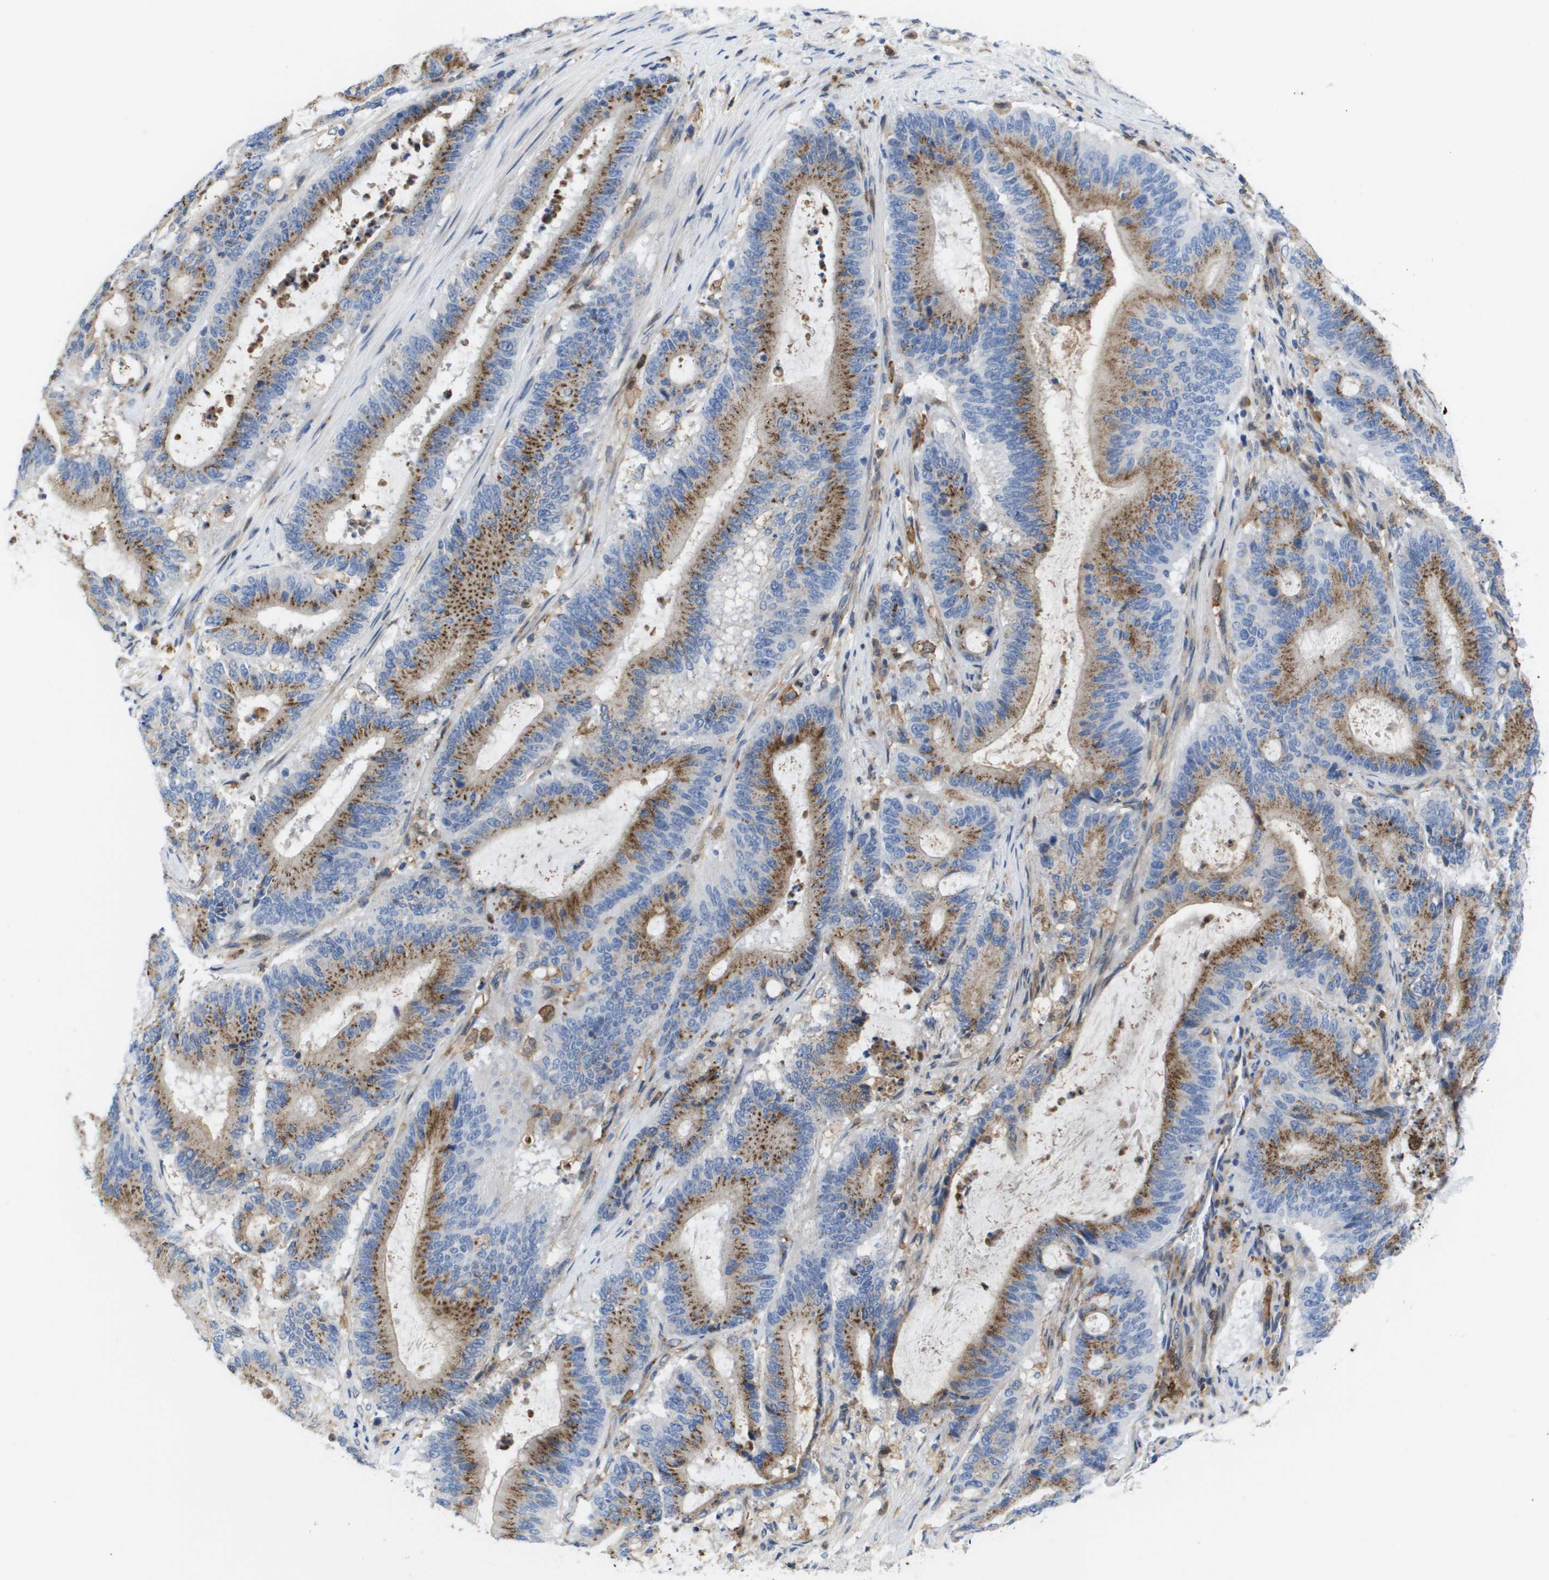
{"staining": {"intensity": "moderate", "quantity": ">75%", "location": "cytoplasmic/membranous"}, "tissue": "liver cancer", "cell_type": "Tumor cells", "image_type": "cancer", "snomed": [{"axis": "morphology", "description": "Cholangiocarcinoma"}, {"axis": "topography", "description": "Liver"}], "caption": "An IHC micrograph of neoplastic tissue is shown. Protein staining in brown shows moderate cytoplasmic/membranous positivity in liver cholangiocarcinoma within tumor cells.", "gene": "SLC37A2", "patient": {"sex": "female", "age": 73}}